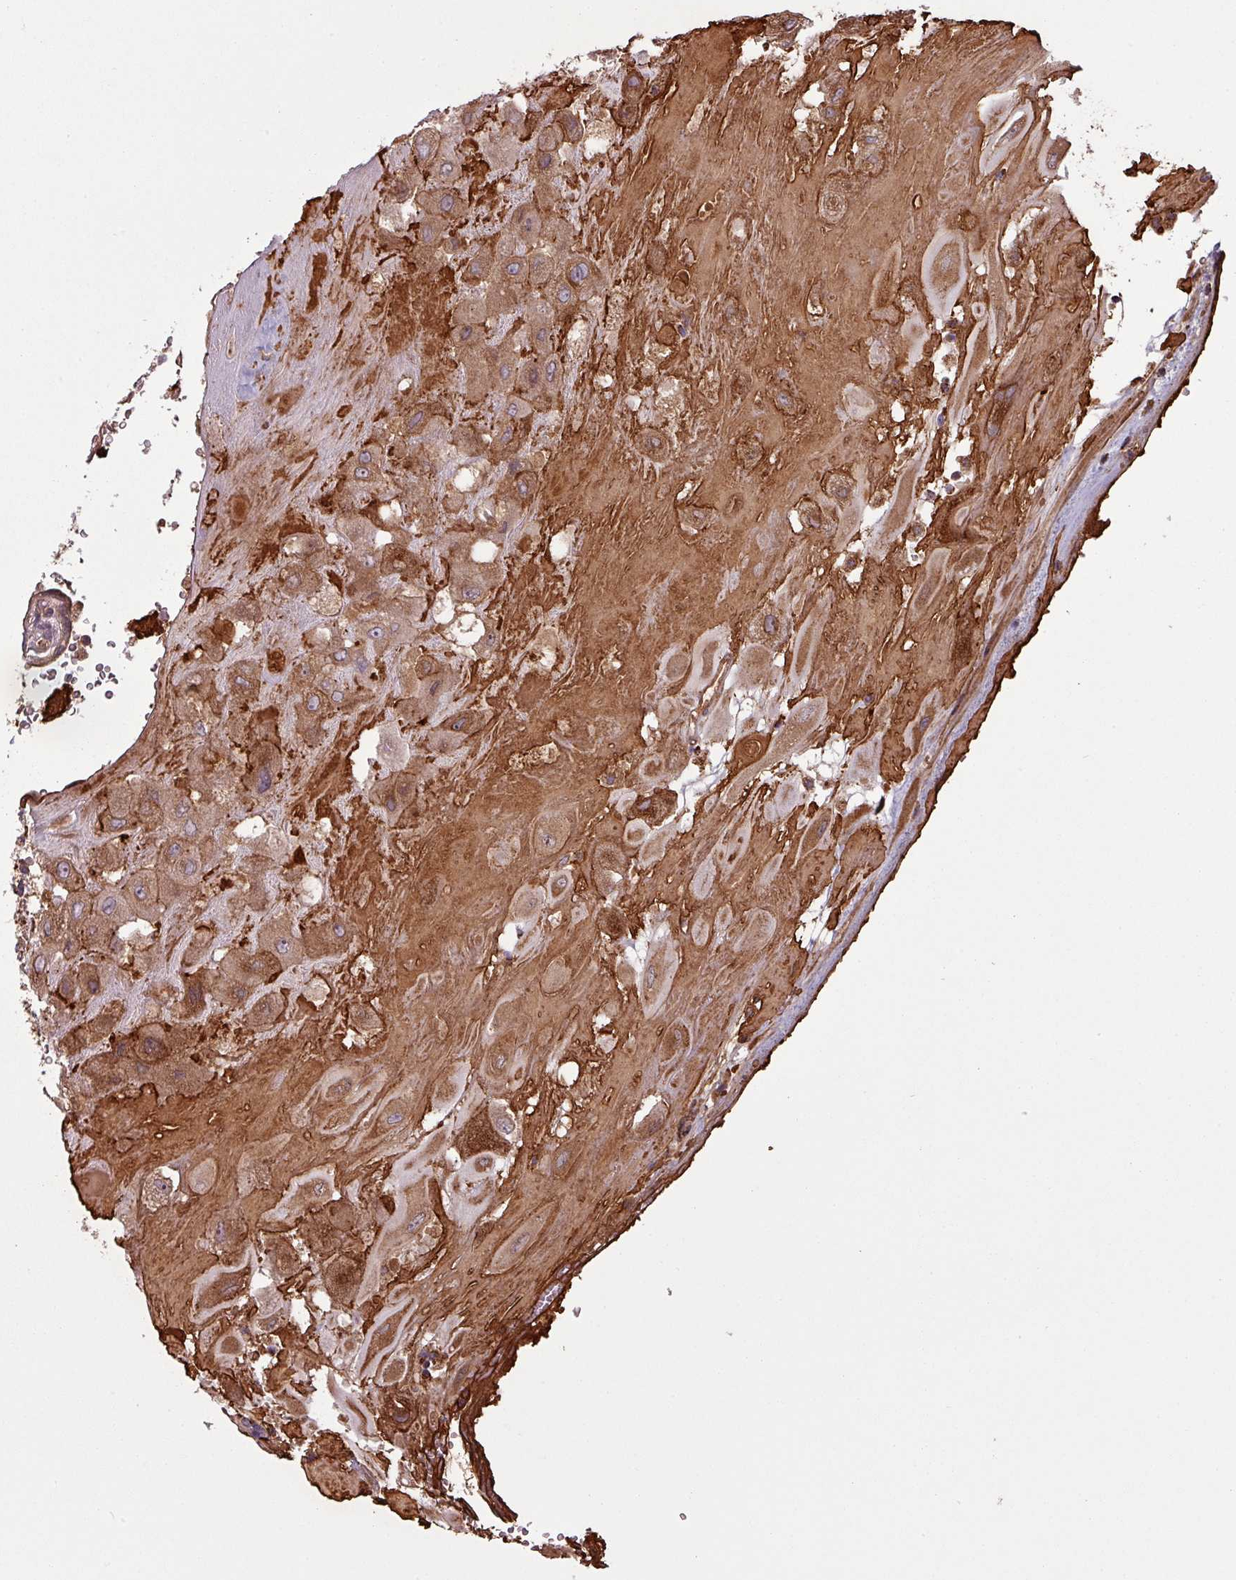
{"staining": {"intensity": "strong", "quantity": ">75%", "location": "cytoplasmic/membranous"}, "tissue": "placenta", "cell_type": "Decidual cells", "image_type": "normal", "snomed": [{"axis": "morphology", "description": "Normal tissue, NOS"}, {"axis": "topography", "description": "Placenta"}], "caption": "Immunohistochemistry micrograph of normal placenta: placenta stained using IHC displays high levels of strong protein expression localized specifically in the cytoplasmic/membranous of decidual cells, appearing as a cytoplasmic/membranous brown color.", "gene": "SNRNP25", "patient": {"sex": "female", "age": 32}}